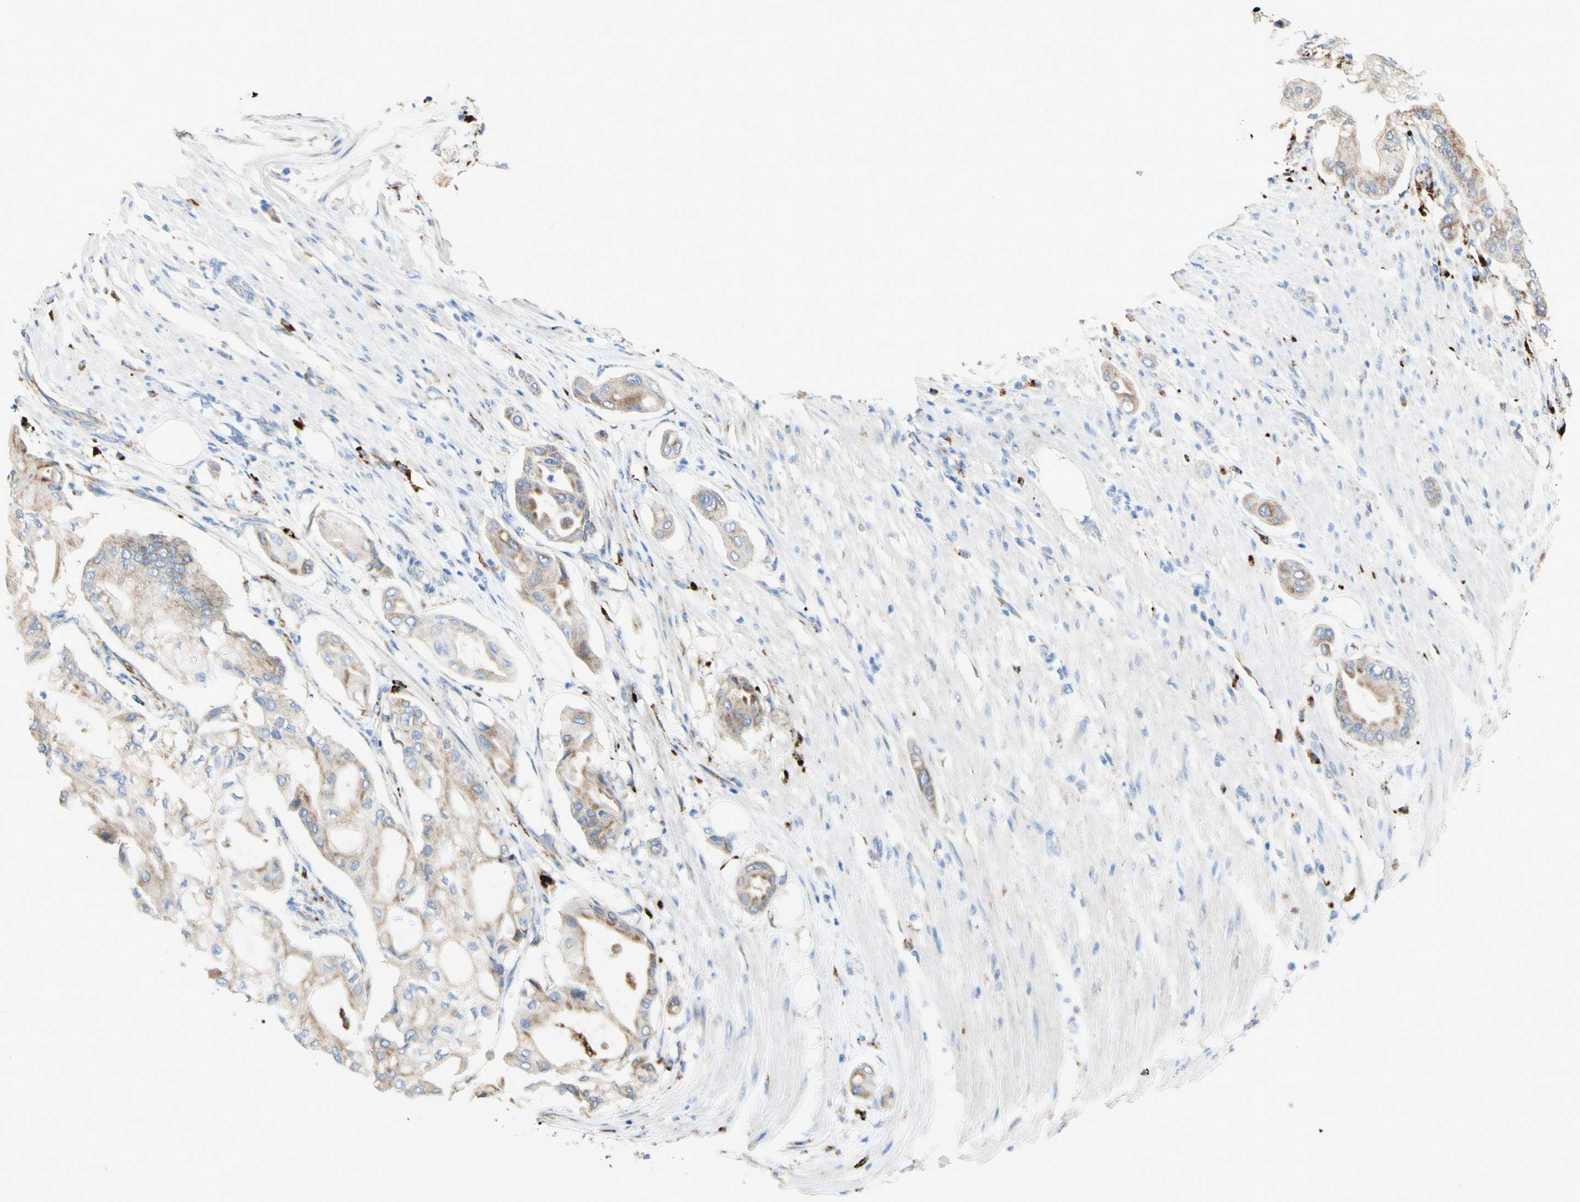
{"staining": {"intensity": "moderate", "quantity": "25%-75%", "location": "cytoplasmic/membranous"}, "tissue": "pancreatic cancer", "cell_type": "Tumor cells", "image_type": "cancer", "snomed": [{"axis": "morphology", "description": "Adenocarcinoma, NOS"}, {"axis": "morphology", "description": "Adenocarcinoma, metastatic, NOS"}, {"axis": "topography", "description": "Lymph node"}, {"axis": "topography", "description": "Pancreas"}, {"axis": "topography", "description": "Duodenum"}], "caption": "Pancreatic cancer stained with immunohistochemistry (IHC) demonstrates moderate cytoplasmic/membranous expression in approximately 25%-75% of tumor cells.", "gene": "URB2", "patient": {"sex": "female", "age": 64}}